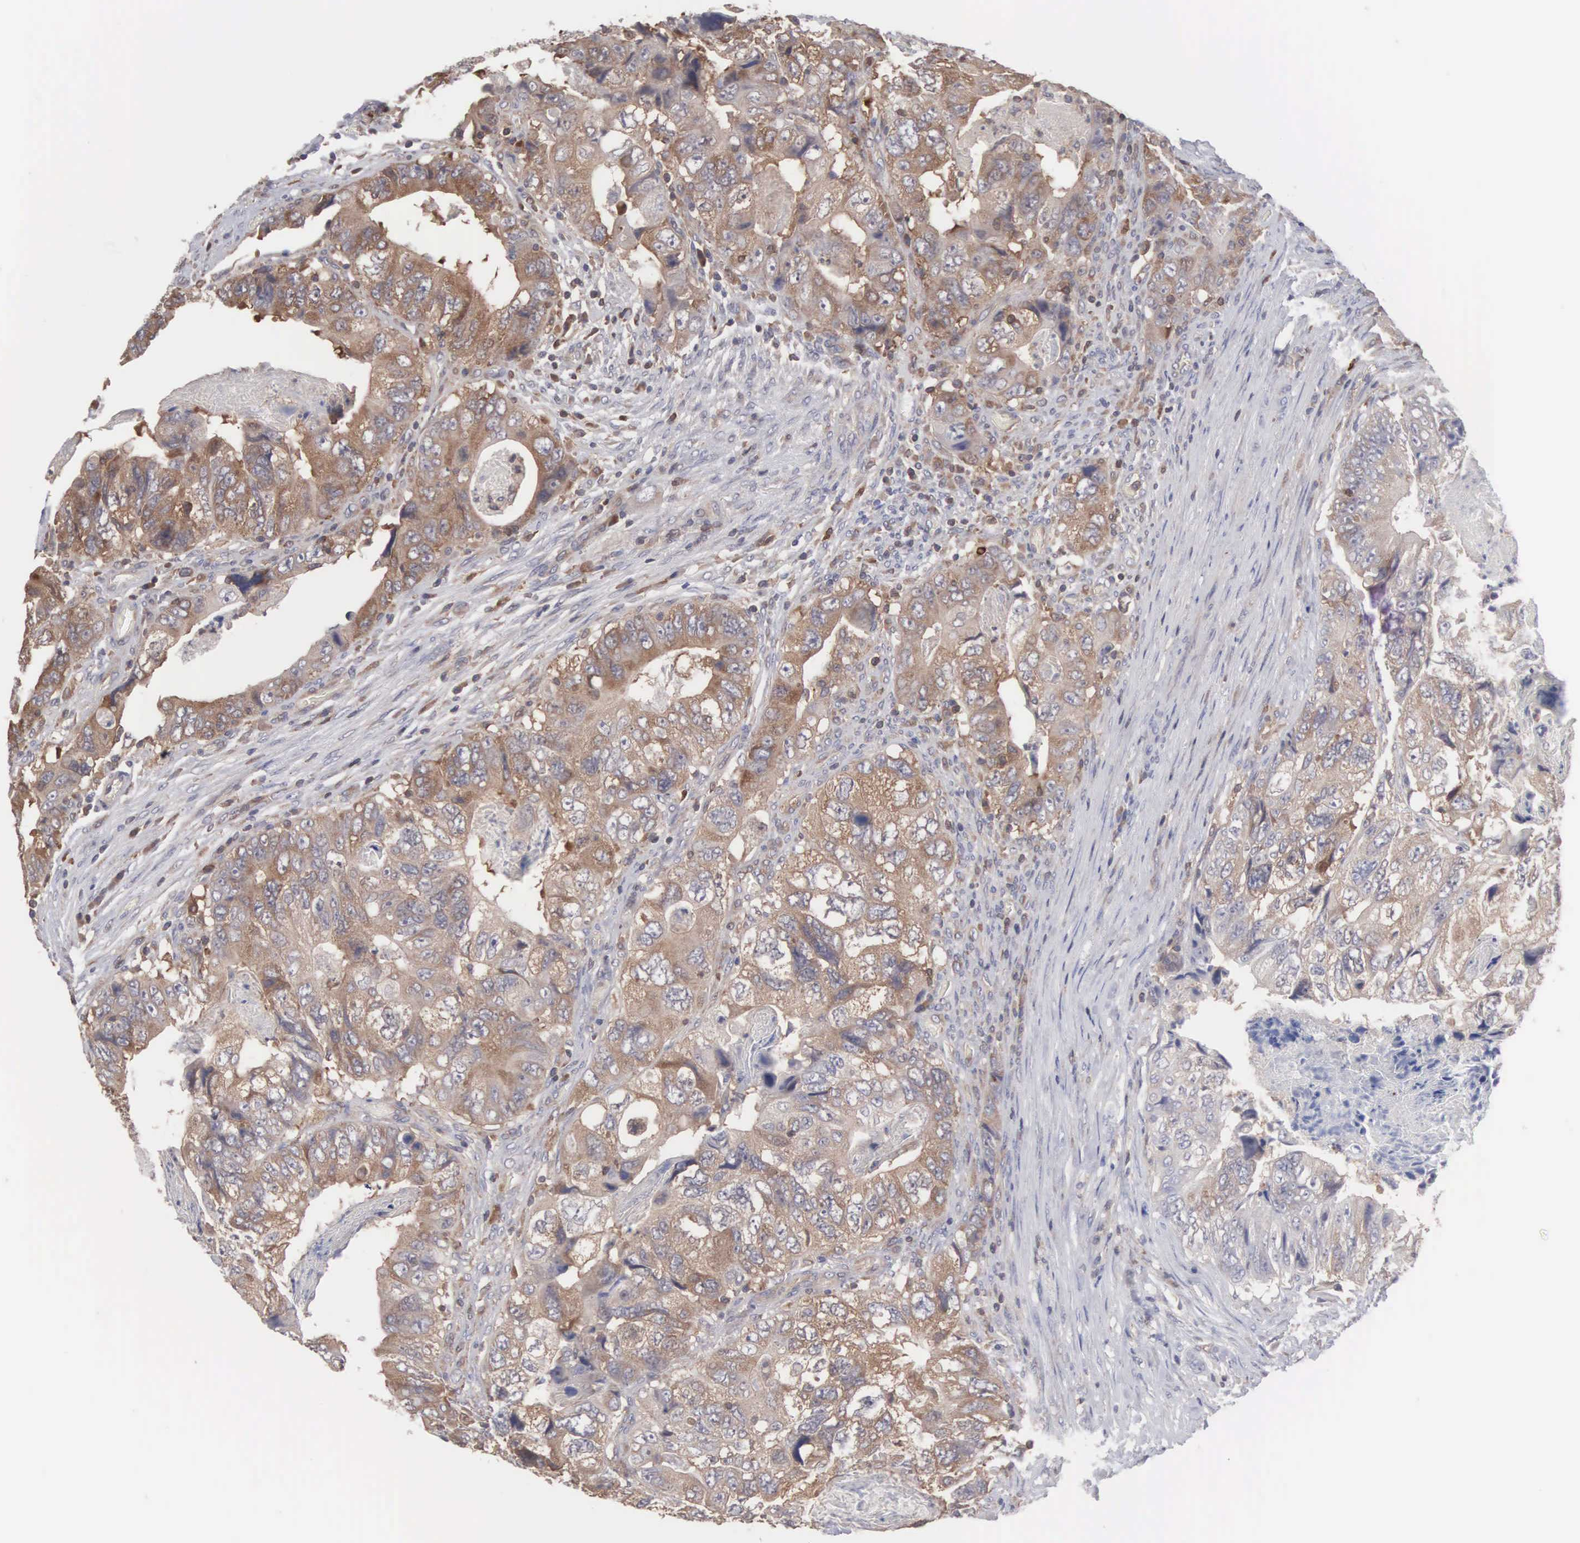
{"staining": {"intensity": "moderate", "quantity": ">75%", "location": "cytoplasmic/membranous"}, "tissue": "colorectal cancer", "cell_type": "Tumor cells", "image_type": "cancer", "snomed": [{"axis": "morphology", "description": "Adenocarcinoma, NOS"}, {"axis": "topography", "description": "Rectum"}], "caption": "Colorectal cancer stained with DAB (3,3'-diaminobenzidine) immunohistochemistry (IHC) reveals medium levels of moderate cytoplasmic/membranous staining in about >75% of tumor cells.", "gene": "MTHFD1", "patient": {"sex": "female", "age": 82}}